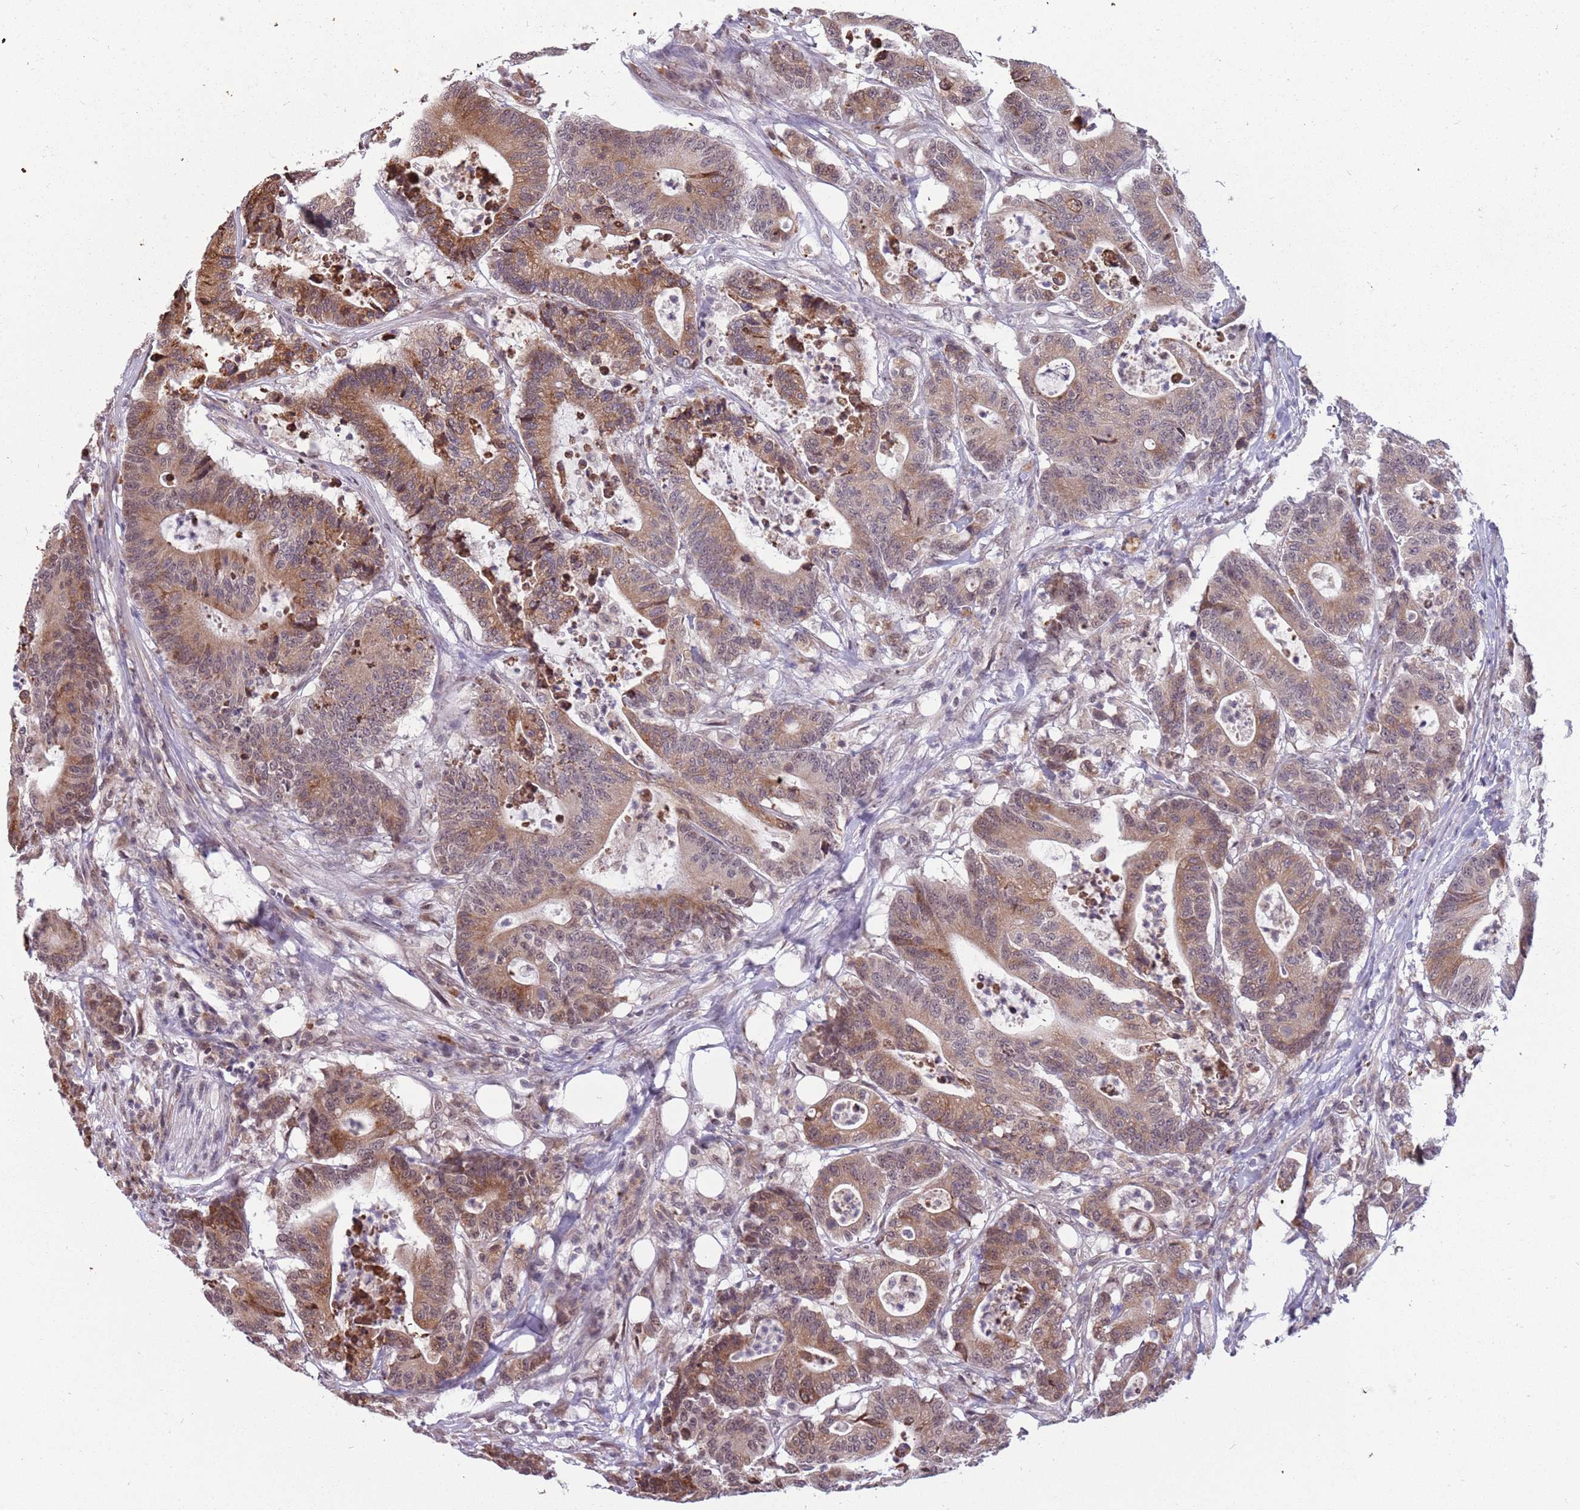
{"staining": {"intensity": "moderate", "quantity": ">75%", "location": "cytoplasmic/membranous,nuclear"}, "tissue": "colorectal cancer", "cell_type": "Tumor cells", "image_type": "cancer", "snomed": [{"axis": "morphology", "description": "Adenocarcinoma, NOS"}, {"axis": "topography", "description": "Colon"}], "caption": "Adenocarcinoma (colorectal) stained with DAB (3,3'-diaminobenzidine) IHC exhibits medium levels of moderate cytoplasmic/membranous and nuclear staining in approximately >75% of tumor cells. The protein of interest is shown in brown color, while the nuclei are stained blue.", "gene": "BARD1", "patient": {"sex": "female", "age": 84}}